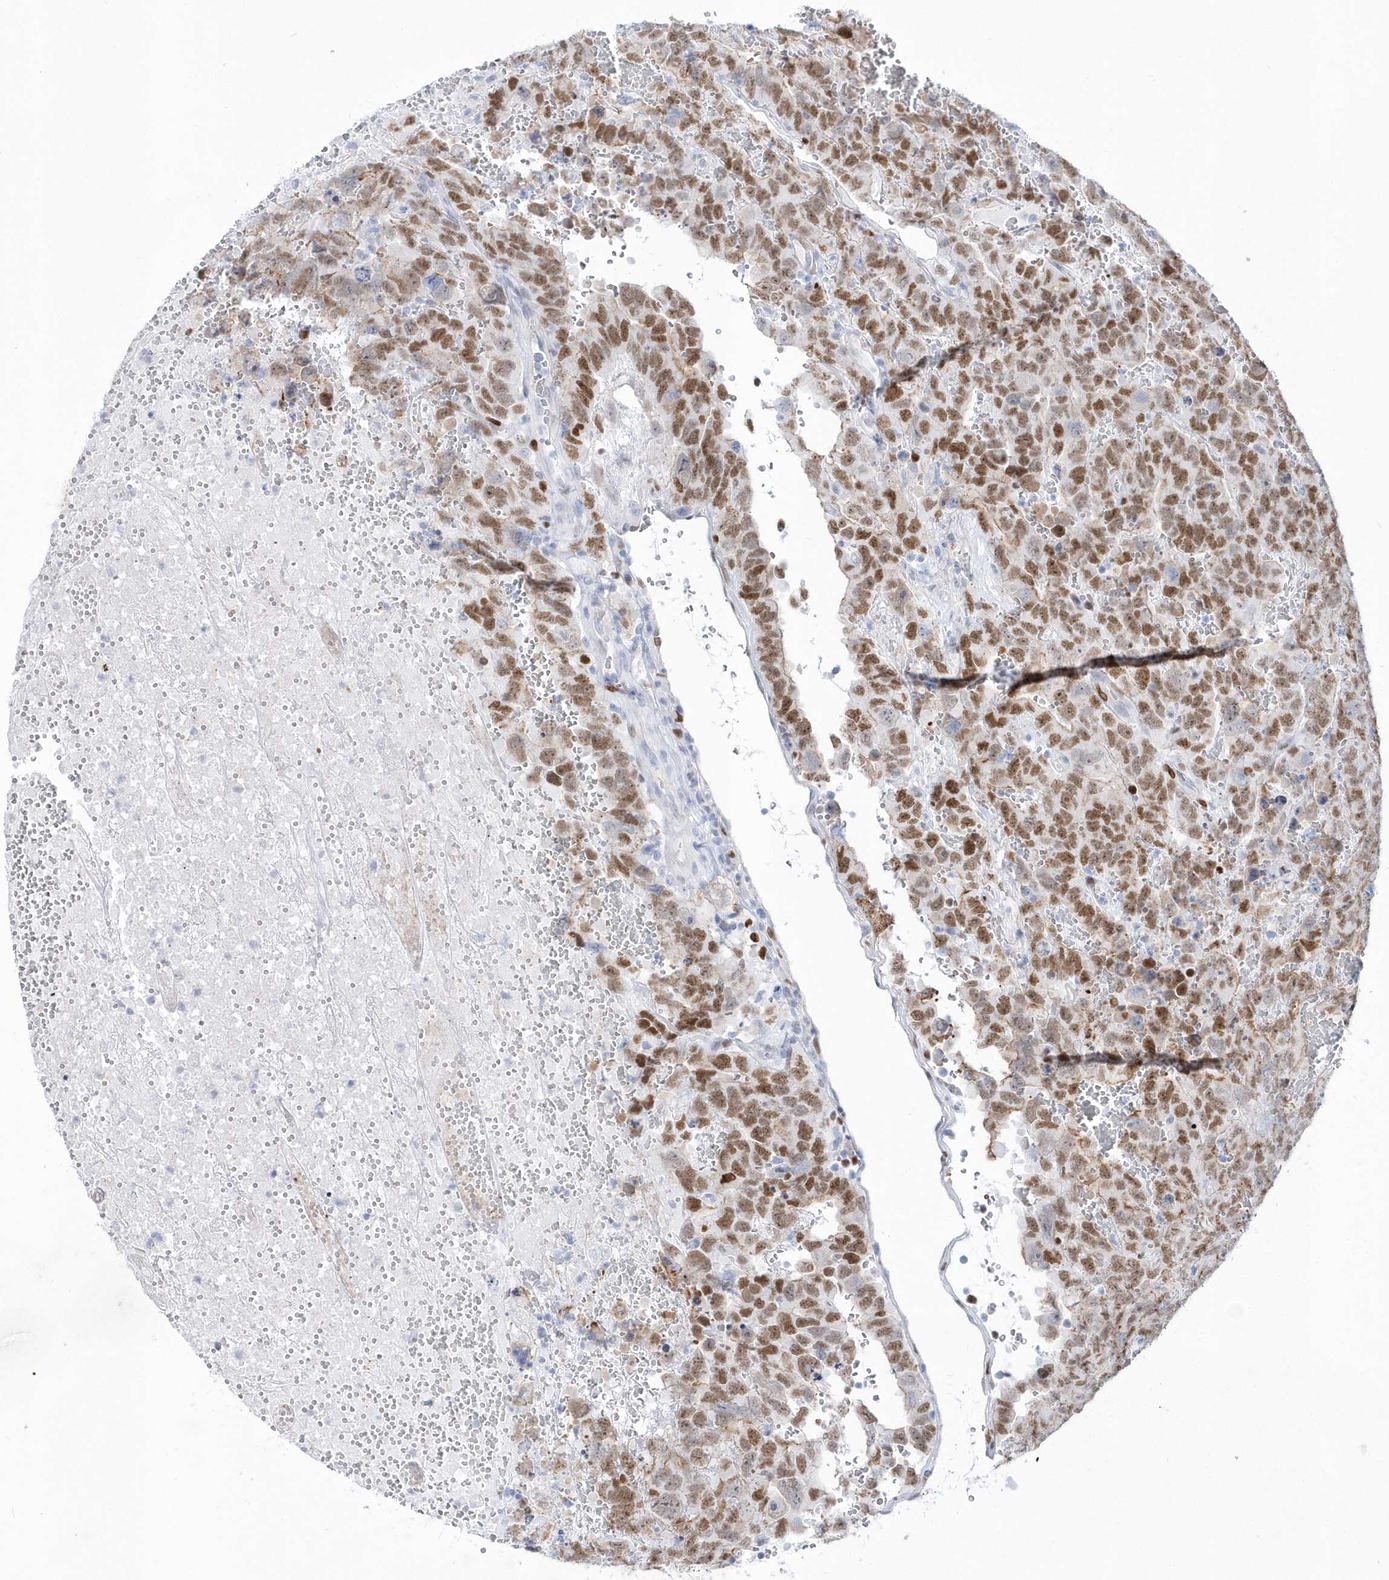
{"staining": {"intensity": "moderate", "quantity": ">75%", "location": "nuclear"}, "tissue": "testis cancer", "cell_type": "Tumor cells", "image_type": "cancer", "snomed": [{"axis": "morphology", "description": "Carcinoma, Embryonal, NOS"}, {"axis": "topography", "description": "Testis"}], "caption": "Immunohistochemical staining of embryonal carcinoma (testis) reveals moderate nuclear protein staining in approximately >75% of tumor cells.", "gene": "TMCO6", "patient": {"sex": "male", "age": 45}}